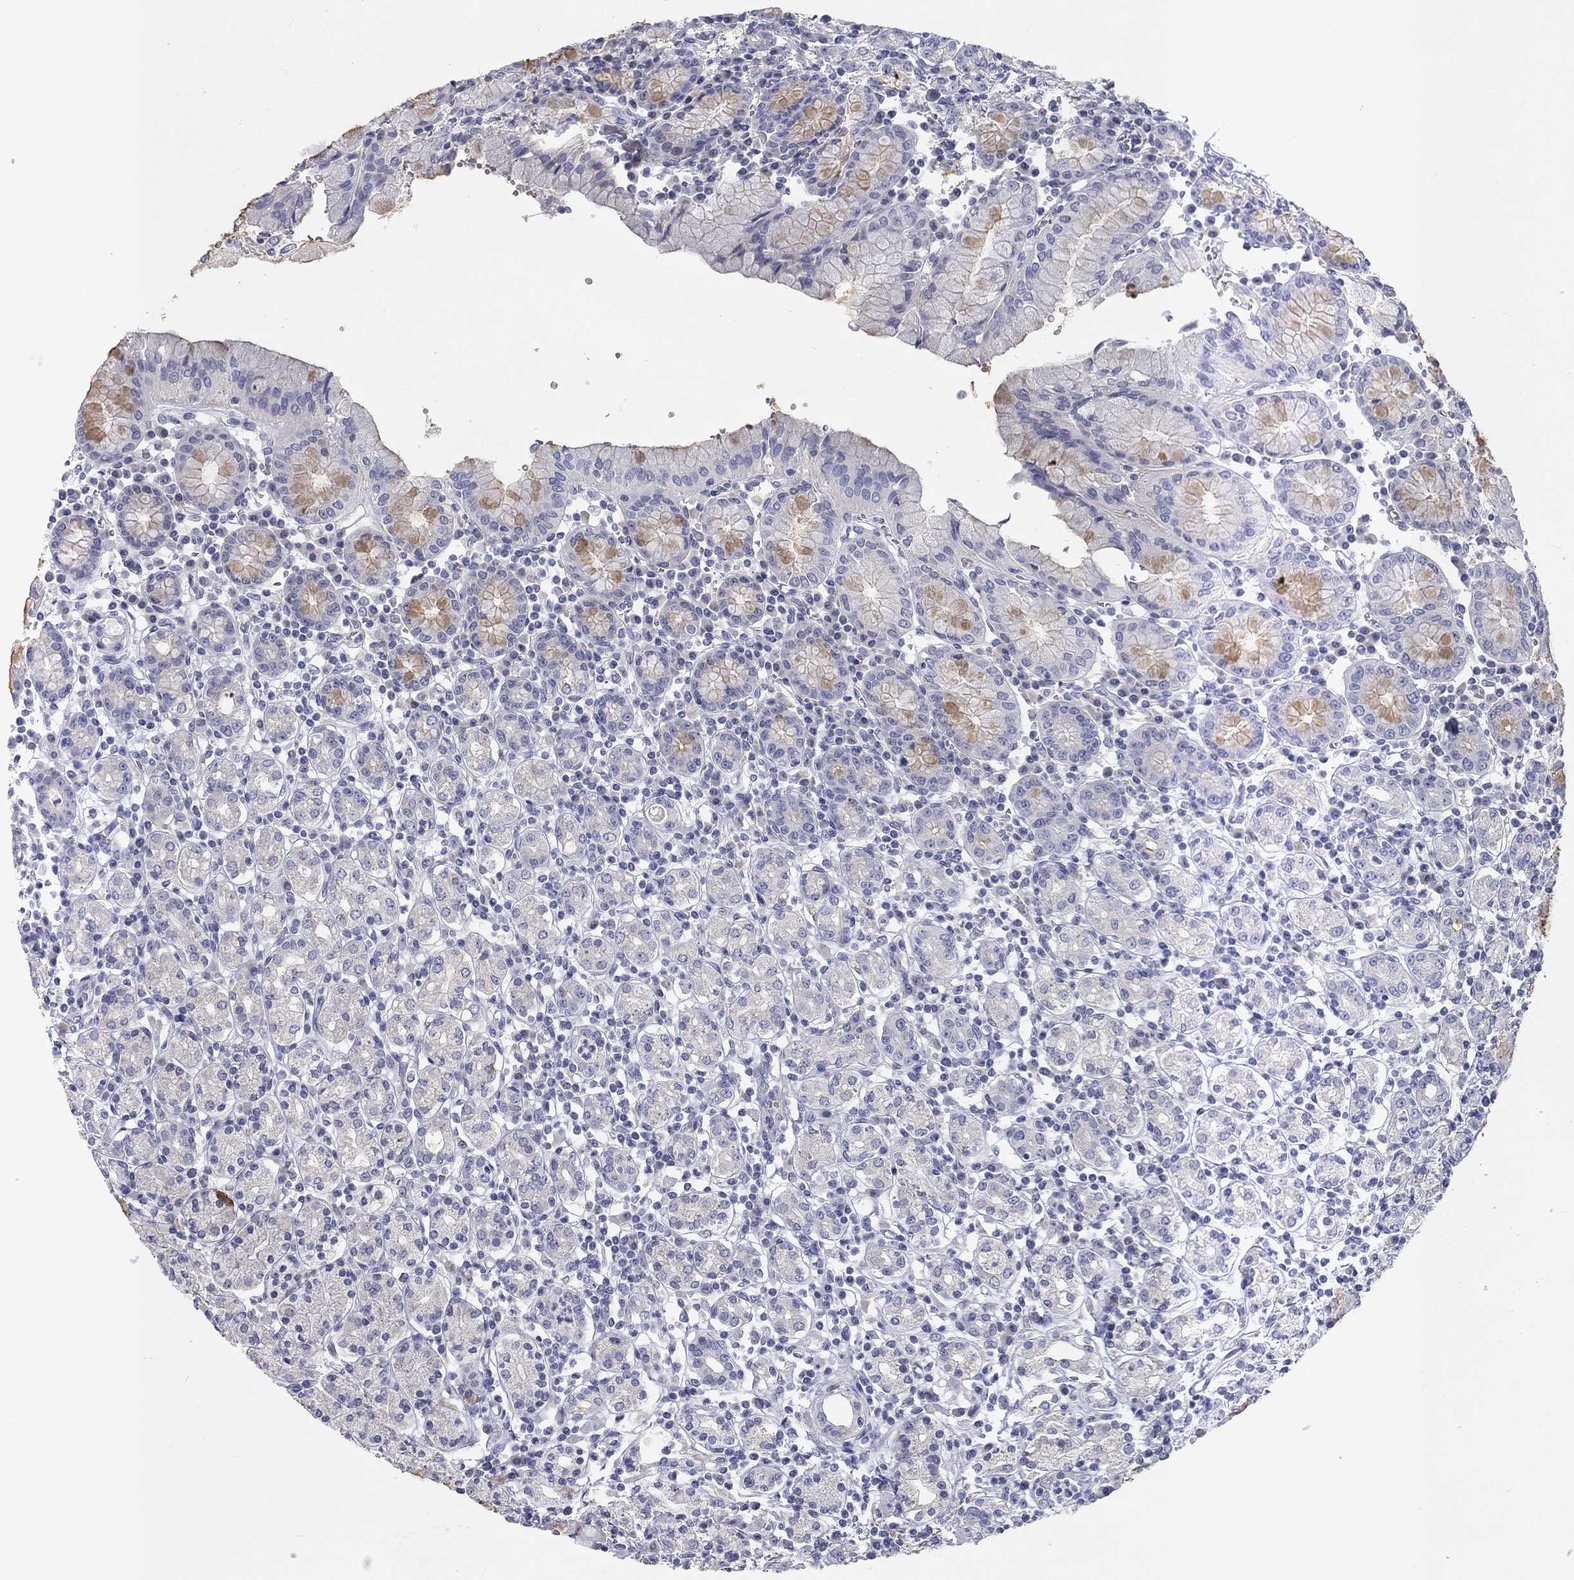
{"staining": {"intensity": "moderate", "quantity": "<25%", "location": "cytoplasmic/membranous"}, "tissue": "stomach", "cell_type": "Glandular cells", "image_type": "normal", "snomed": [{"axis": "morphology", "description": "Normal tissue, NOS"}, {"axis": "topography", "description": "Stomach, upper"}, {"axis": "topography", "description": "Stomach"}], "caption": "Immunohistochemical staining of benign human stomach reveals low levels of moderate cytoplasmic/membranous positivity in approximately <25% of glandular cells.", "gene": "CALB1", "patient": {"sex": "male", "age": 62}}